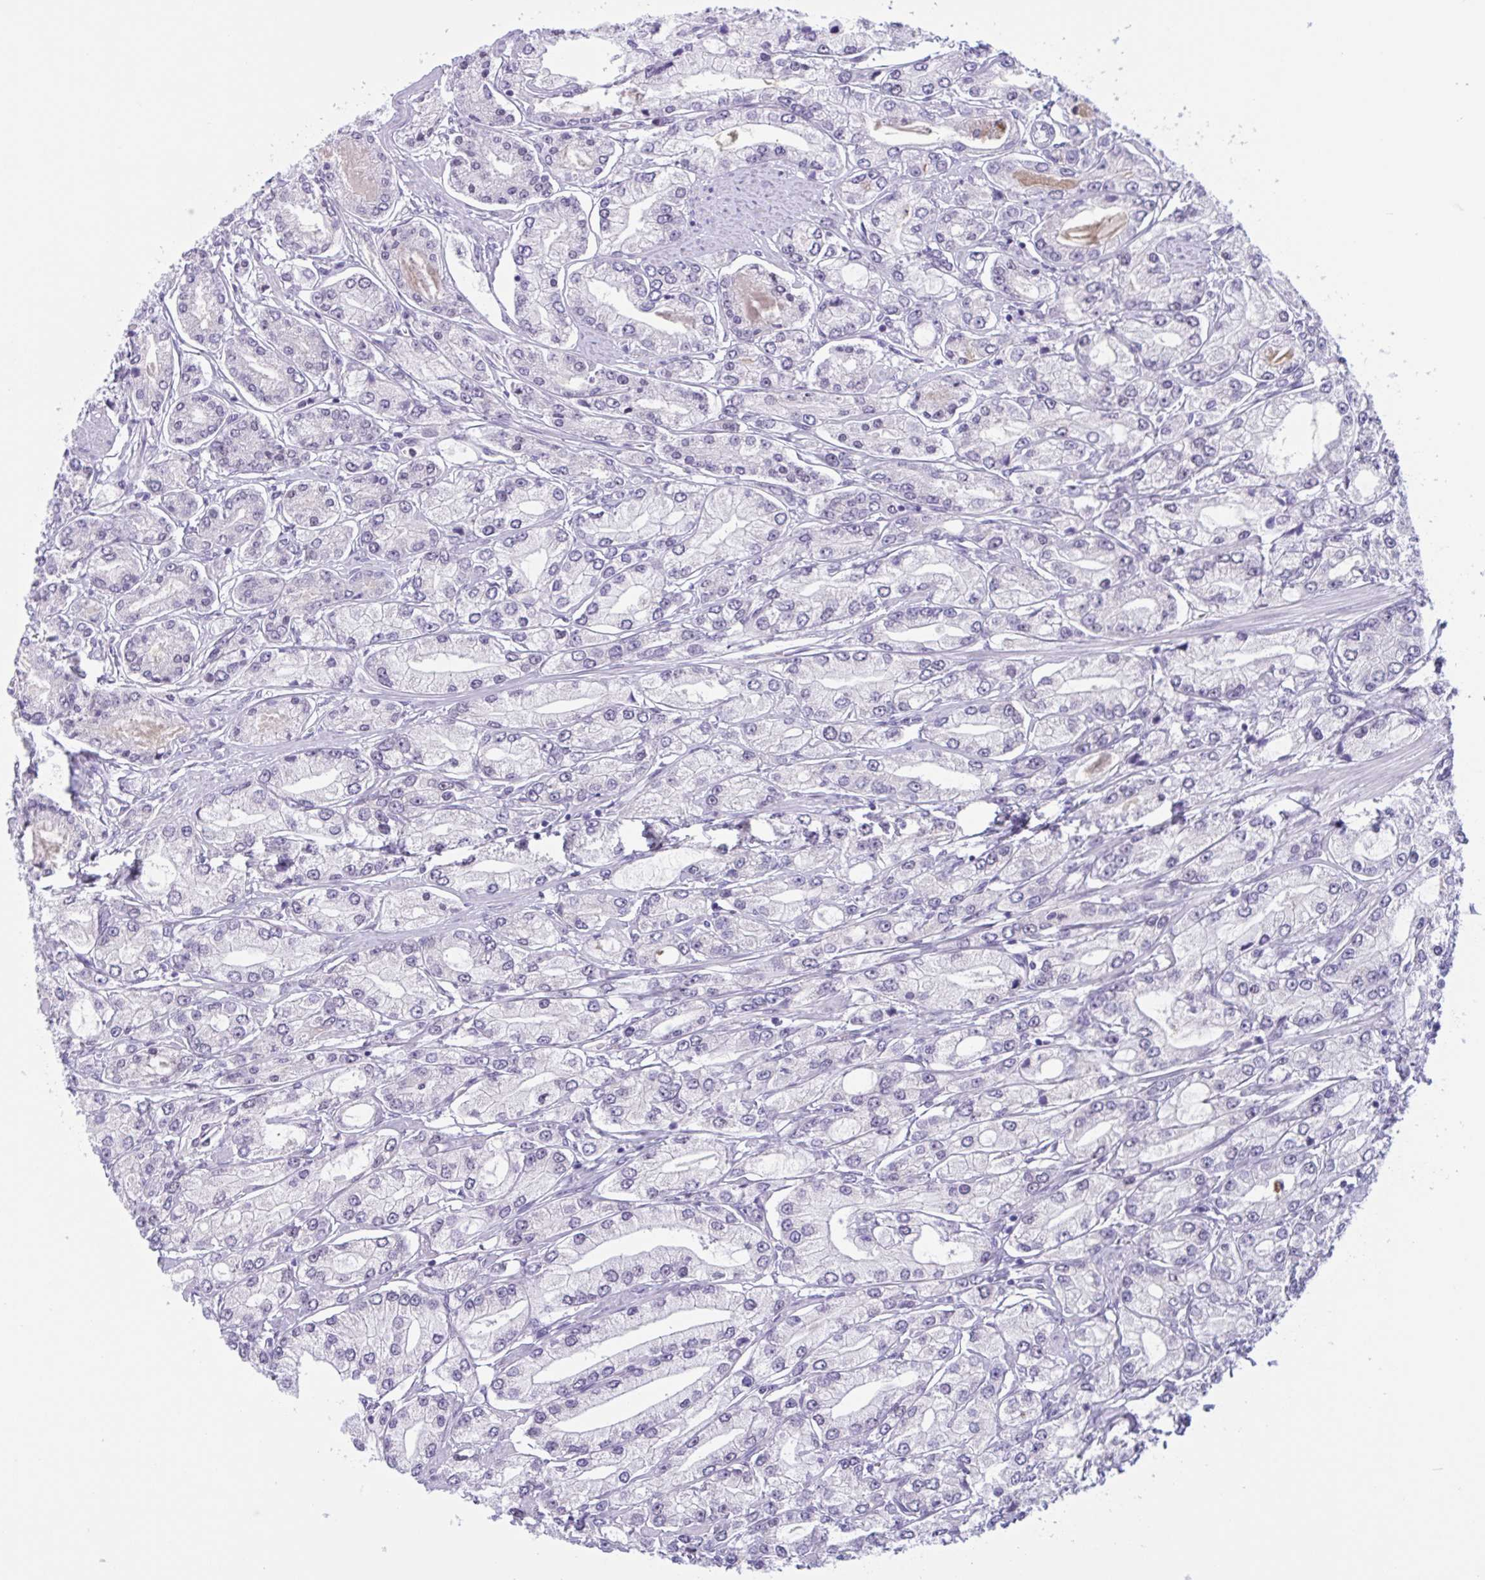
{"staining": {"intensity": "negative", "quantity": "none", "location": "none"}, "tissue": "prostate cancer", "cell_type": "Tumor cells", "image_type": "cancer", "snomed": [{"axis": "morphology", "description": "Adenocarcinoma, High grade"}, {"axis": "topography", "description": "Prostate"}], "caption": "Tumor cells show no significant protein expression in prostate high-grade adenocarcinoma.", "gene": "WNT9B", "patient": {"sex": "male", "age": 66}}